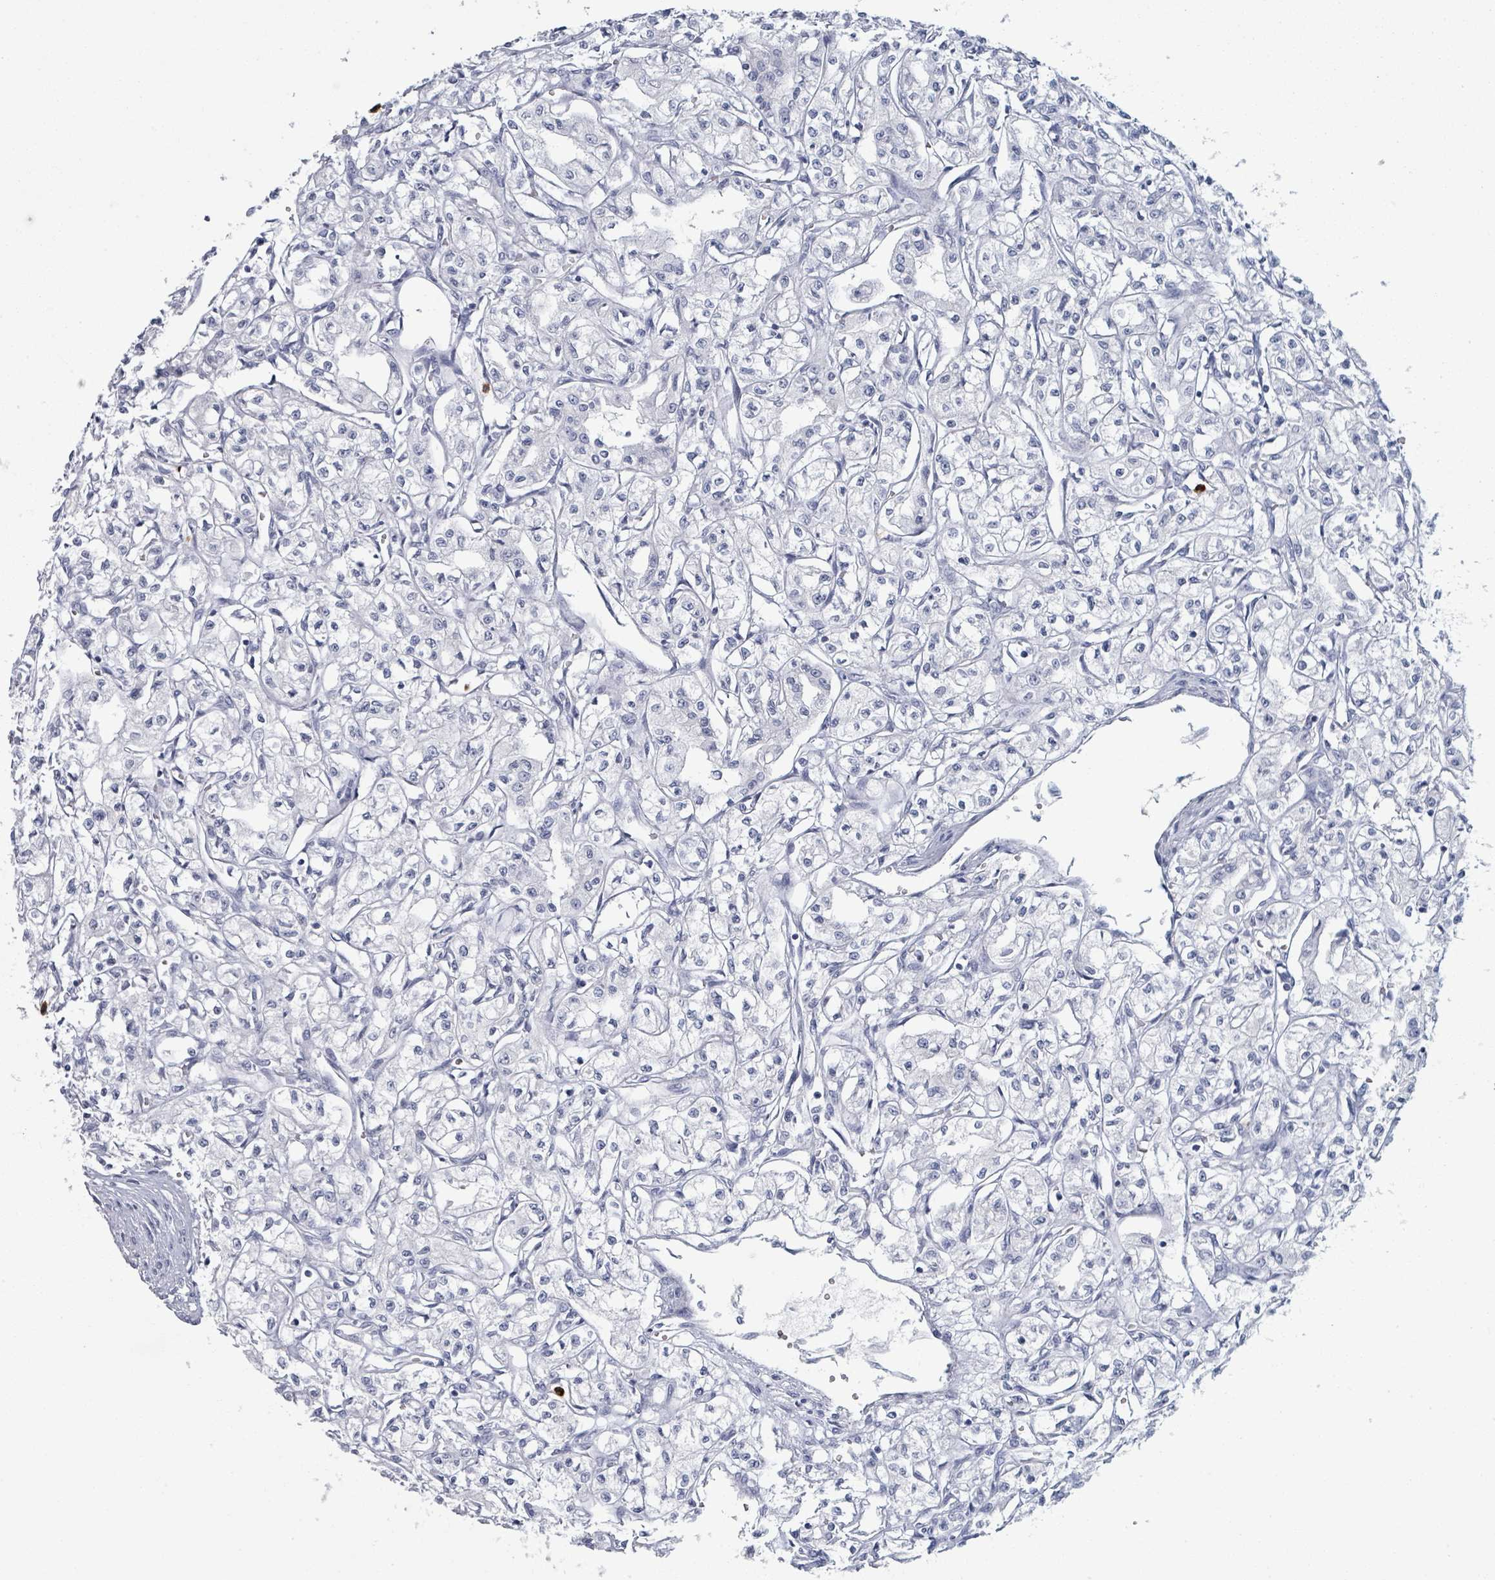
{"staining": {"intensity": "negative", "quantity": "none", "location": "none"}, "tissue": "renal cancer", "cell_type": "Tumor cells", "image_type": "cancer", "snomed": [{"axis": "morphology", "description": "Adenocarcinoma, NOS"}, {"axis": "topography", "description": "Kidney"}], "caption": "Immunohistochemical staining of human adenocarcinoma (renal) displays no significant expression in tumor cells.", "gene": "DEFA4", "patient": {"sex": "male", "age": 56}}